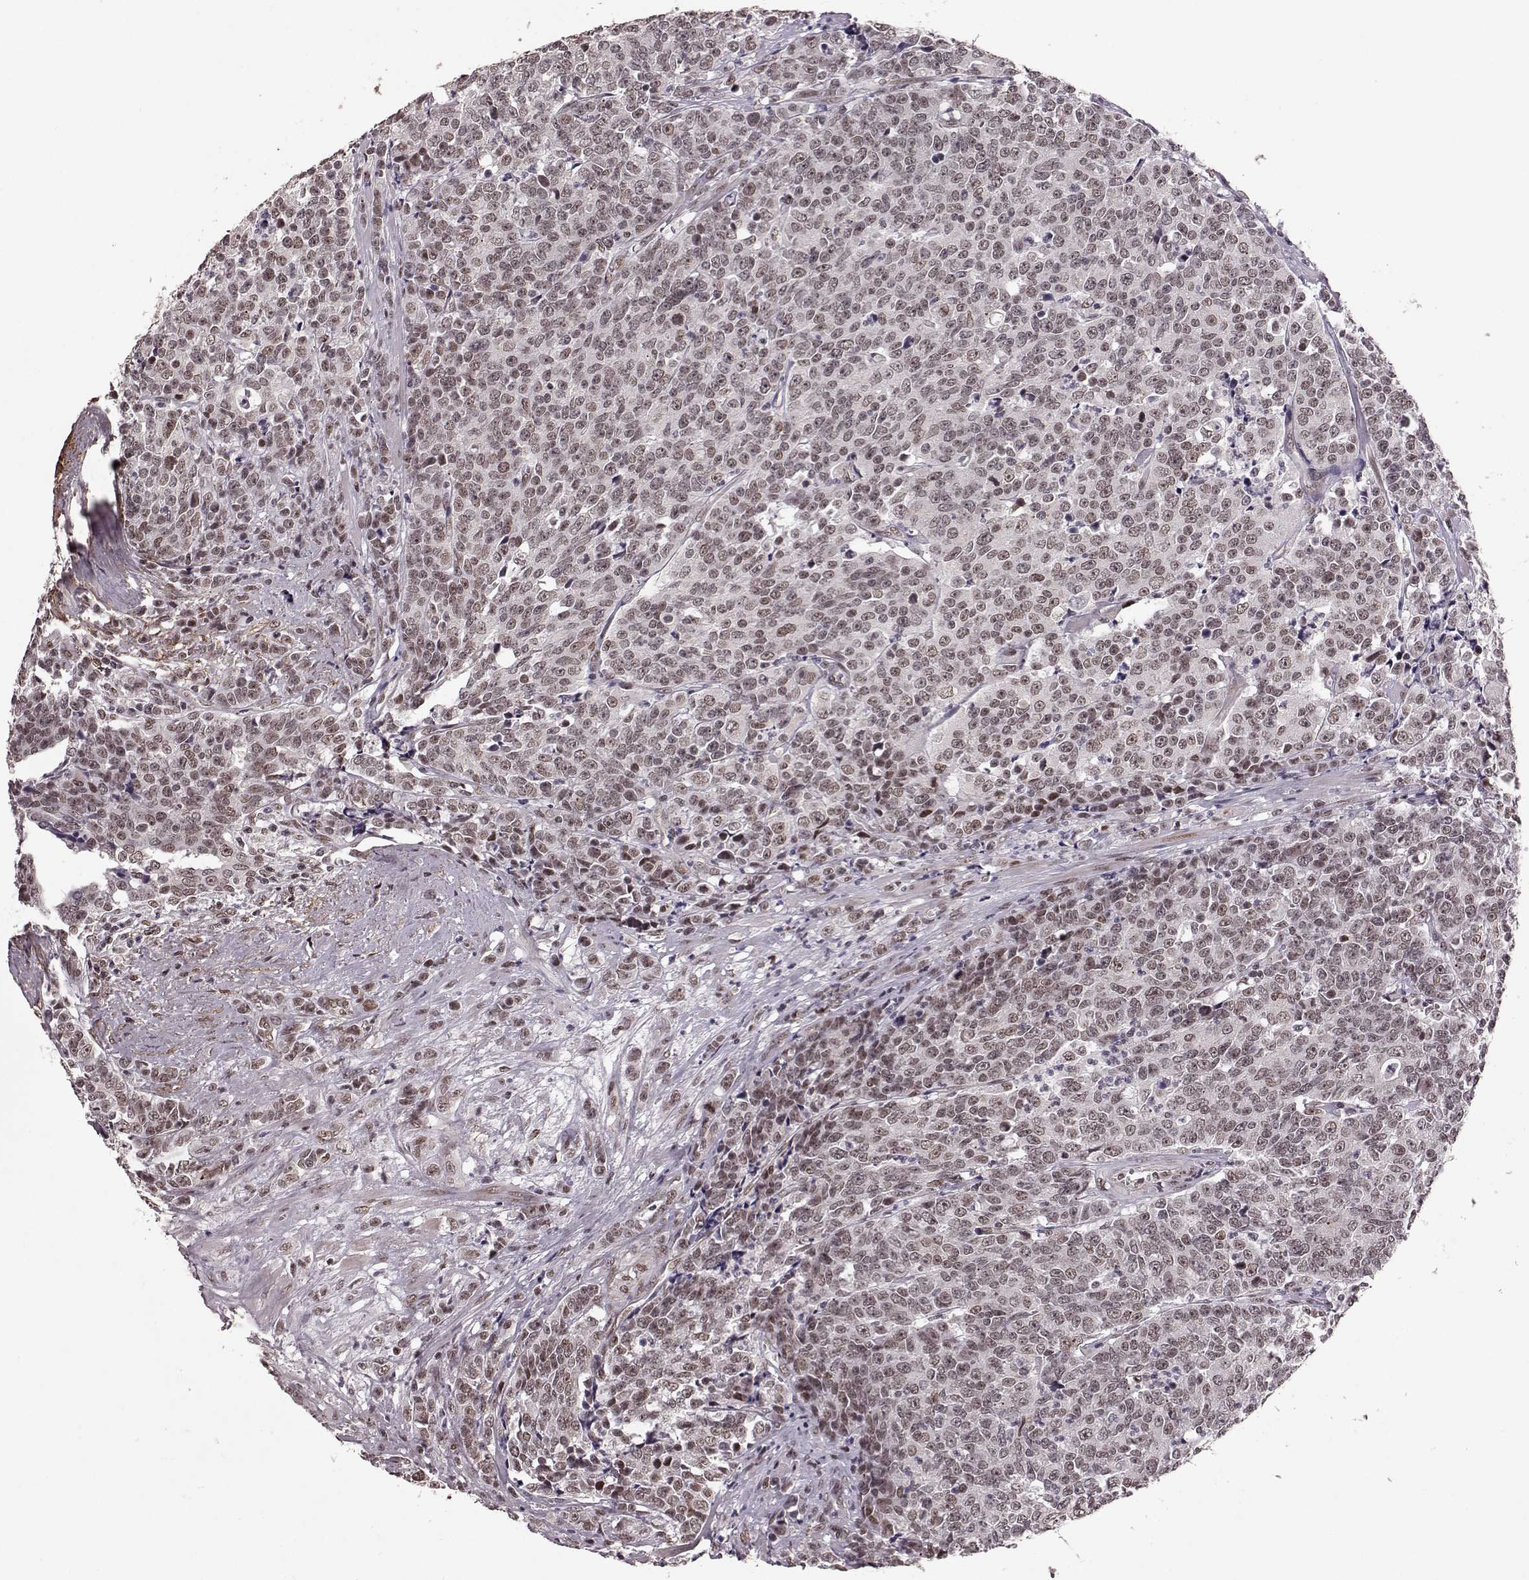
{"staining": {"intensity": "weak", "quantity": ">75%", "location": "nuclear"}, "tissue": "prostate cancer", "cell_type": "Tumor cells", "image_type": "cancer", "snomed": [{"axis": "morphology", "description": "Adenocarcinoma, NOS"}, {"axis": "topography", "description": "Prostate"}], "caption": "Immunohistochemical staining of adenocarcinoma (prostate) displays low levels of weak nuclear staining in about >75% of tumor cells.", "gene": "RRAGD", "patient": {"sex": "male", "age": 67}}